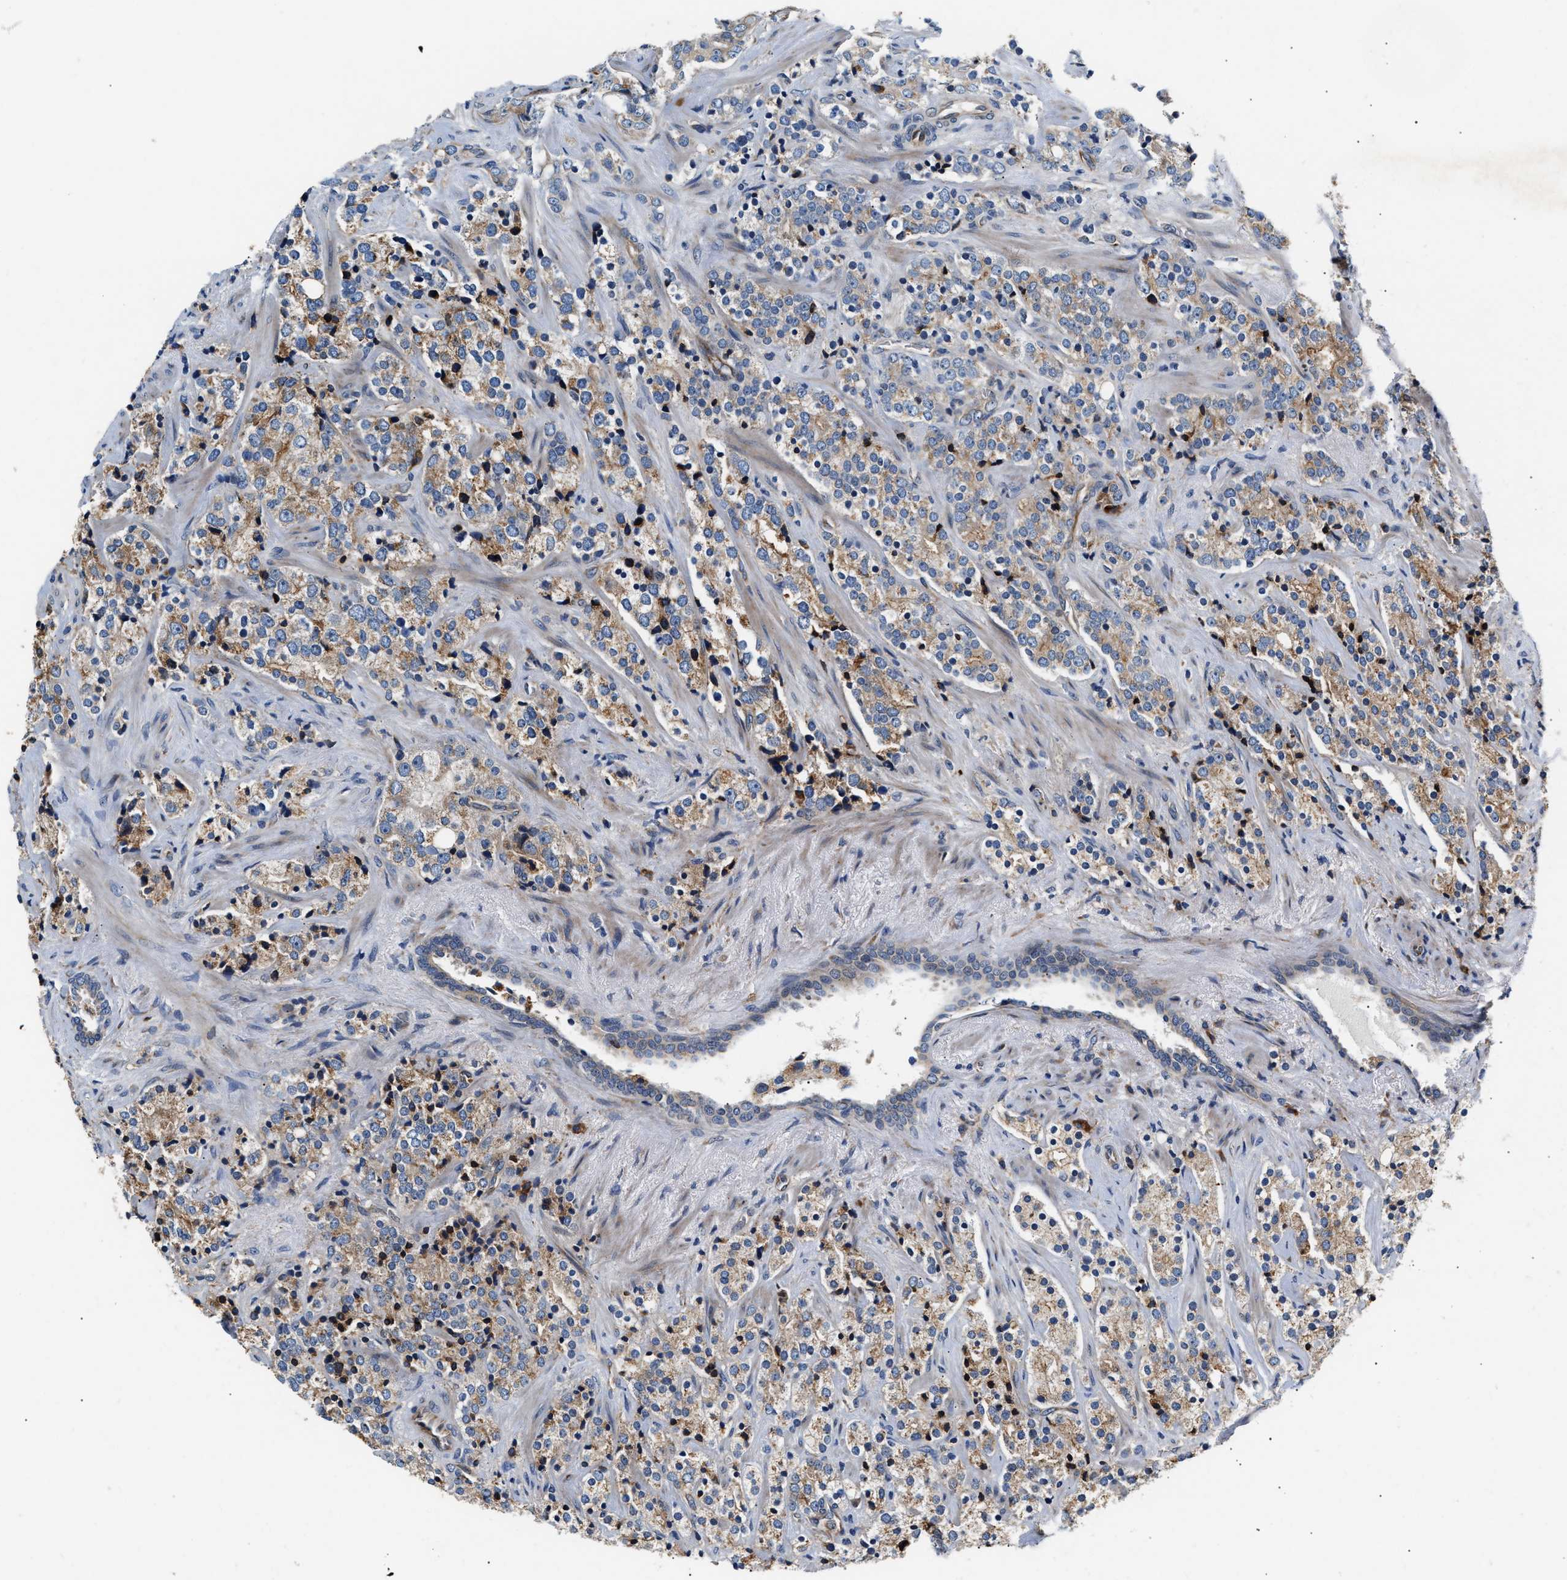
{"staining": {"intensity": "moderate", "quantity": ">75%", "location": "cytoplasmic/membranous"}, "tissue": "prostate cancer", "cell_type": "Tumor cells", "image_type": "cancer", "snomed": [{"axis": "morphology", "description": "Adenocarcinoma, High grade"}, {"axis": "topography", "description": "Prostate"}], "caption": "This histopathology image demonstrates adenocarcinoma (high-grade) (prostate) stained with immunohistochemistry to label a protein in brown. The cytoplasmic/membranous of tumor cells show moderate positivity for the protein. Nuclei are counter-stained blue.", "gene": "IFT74", "patient": {"sex": "male", "age": 71}}